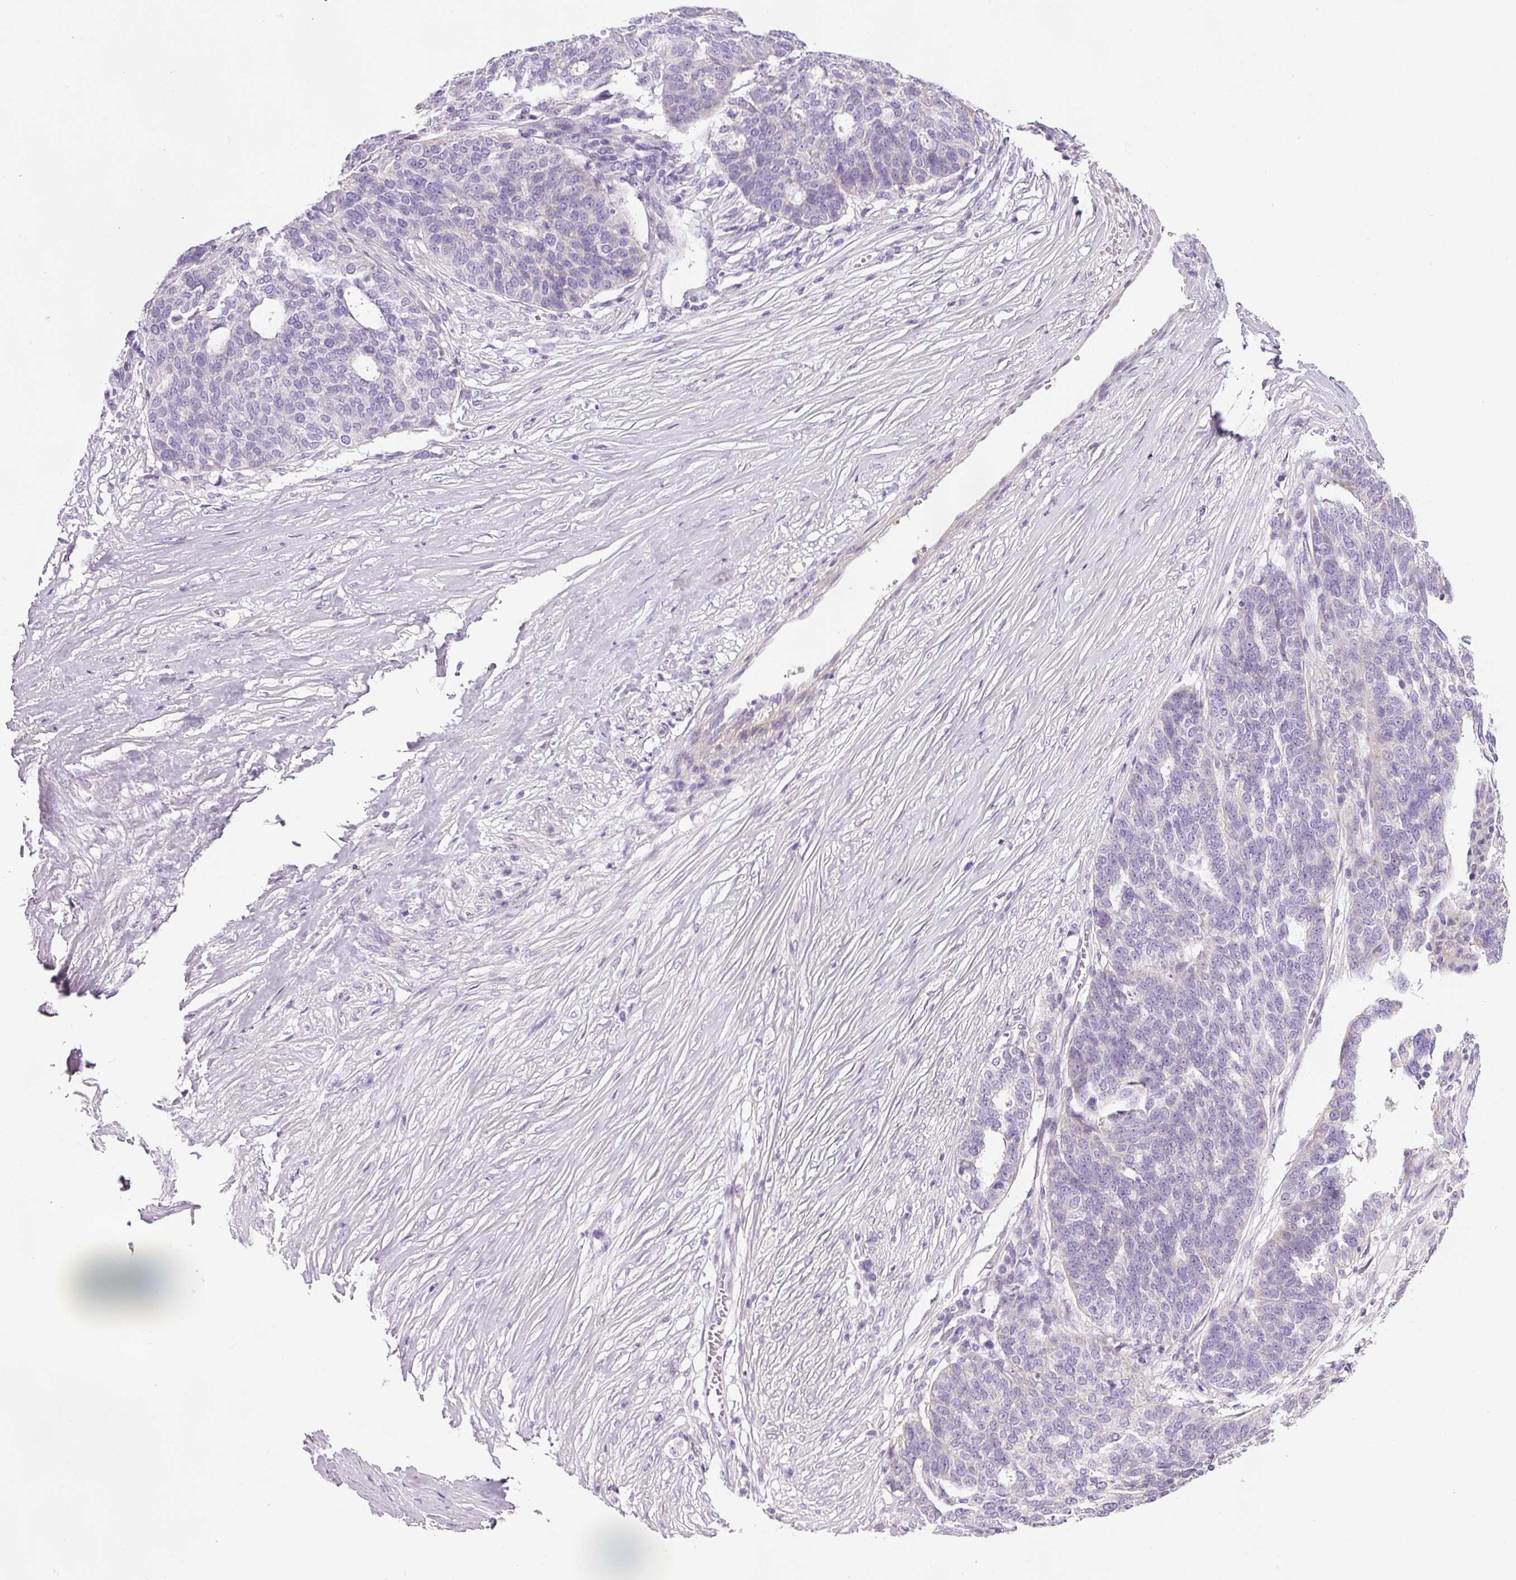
{"staining": {"intensity": "negative", "quantity": "none", "location": "none"}, "tissue": "ovarian cancer", "cell_type": "Tumor cells", "image_type": "cancer", "snomed": [{"axis": "morphology", "description": "Cystadenocarcinoma, serous, NOS"}, {"axis": "topography", "description": "Ovary"}], "caption": "Immunohistochemical staining of human ovarian cancer reveals no significant staining in tumor cells.", "gene": "KPNA5", "patient": {"sex": "female", "age": 59}}